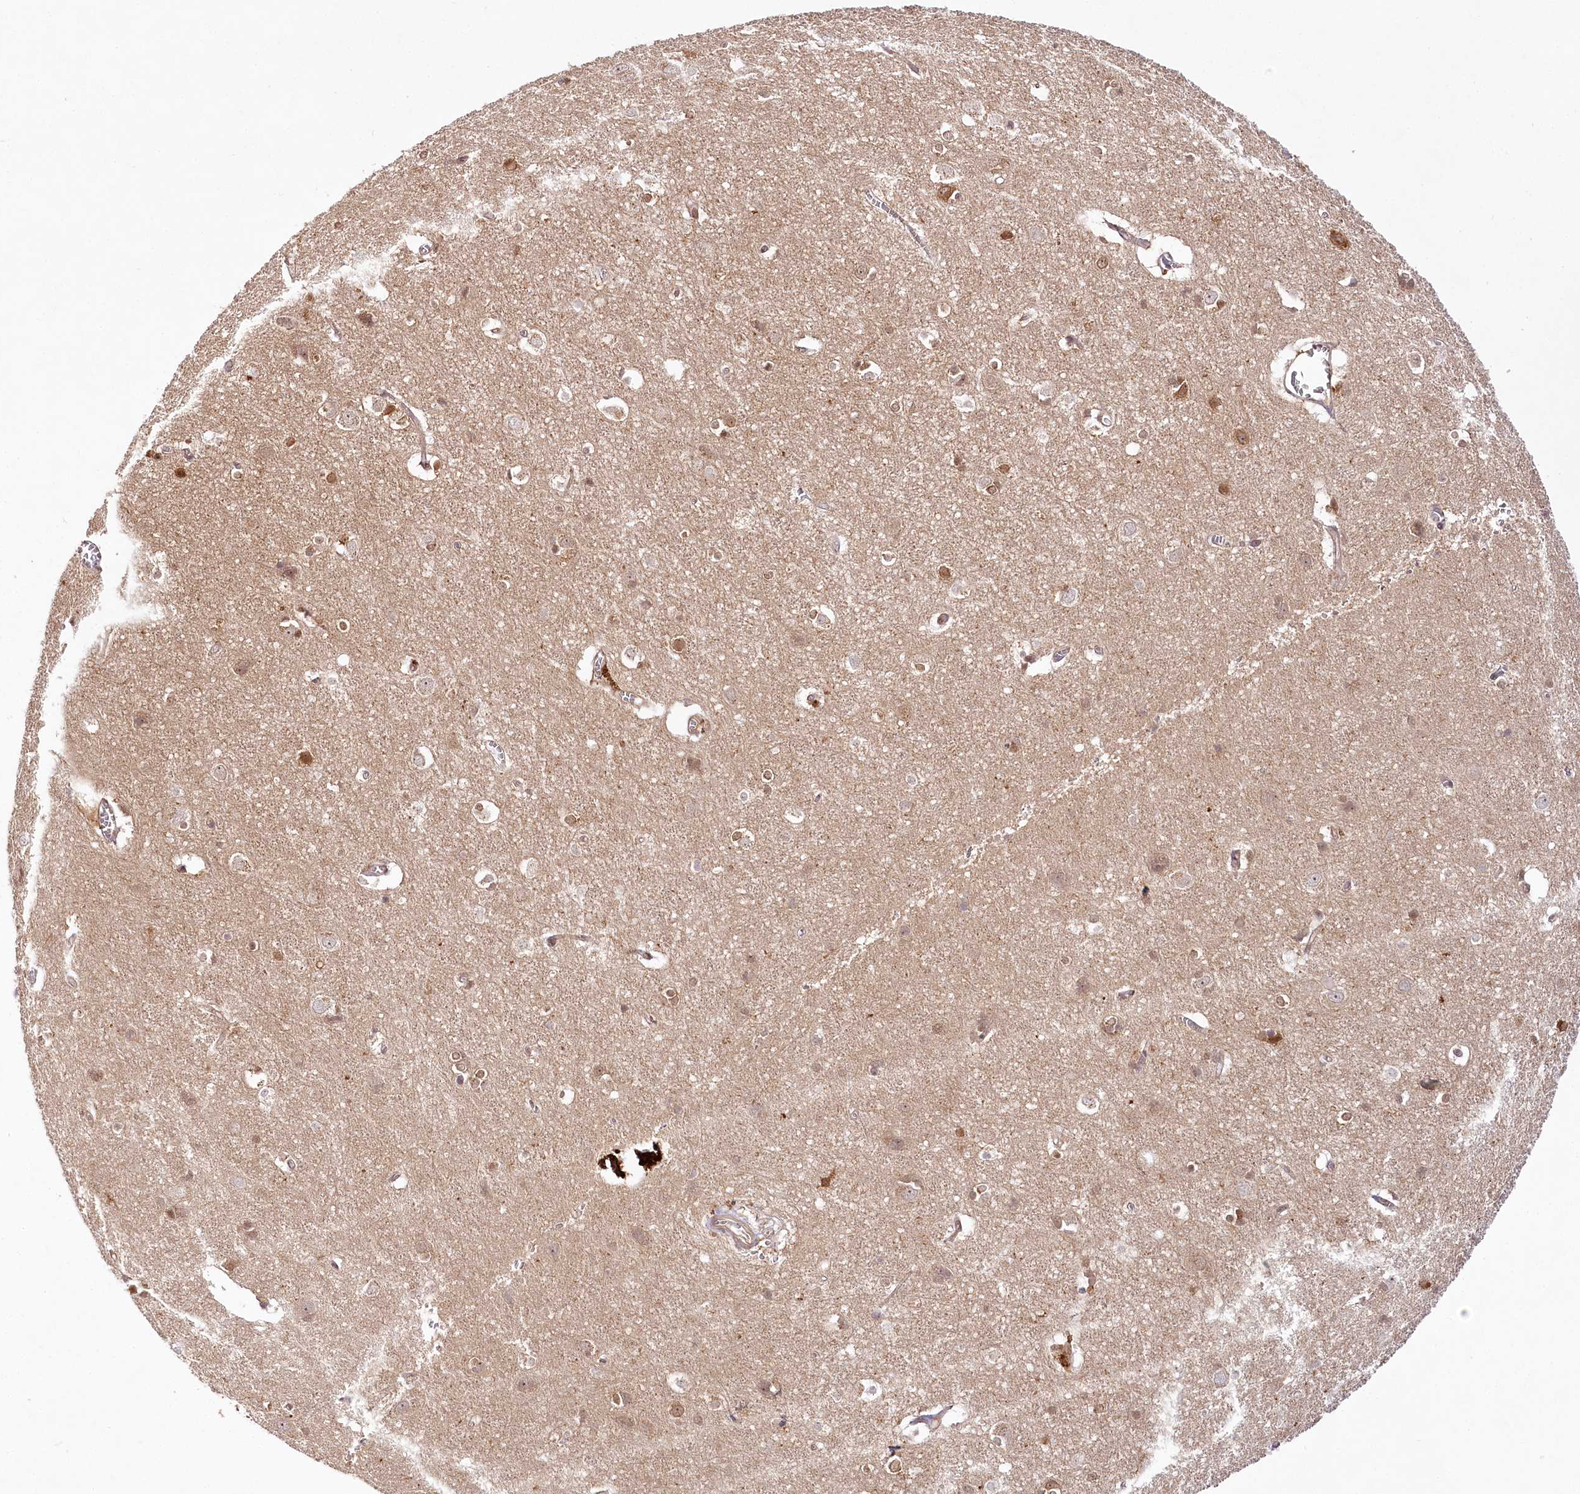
{"staining": {"intensity": "negative", "quantity": "none", "location": "none"}, "tissue": "cerebral cortex", "cell_type": "Endothelial cells", "image_type": "normal", "snomed": [{"axis": "morphology", "description": "Normal tissue, NOS"}, {"axis": "topography", "description": "Cerebral cortex"}], "caption": "The micrograph shows no staining of endothelial cells in normal cerebral cortex. Nuclei are stained in blue.", "gene": "INPP4B", "patient": {"sex": "male", "age": 54}}